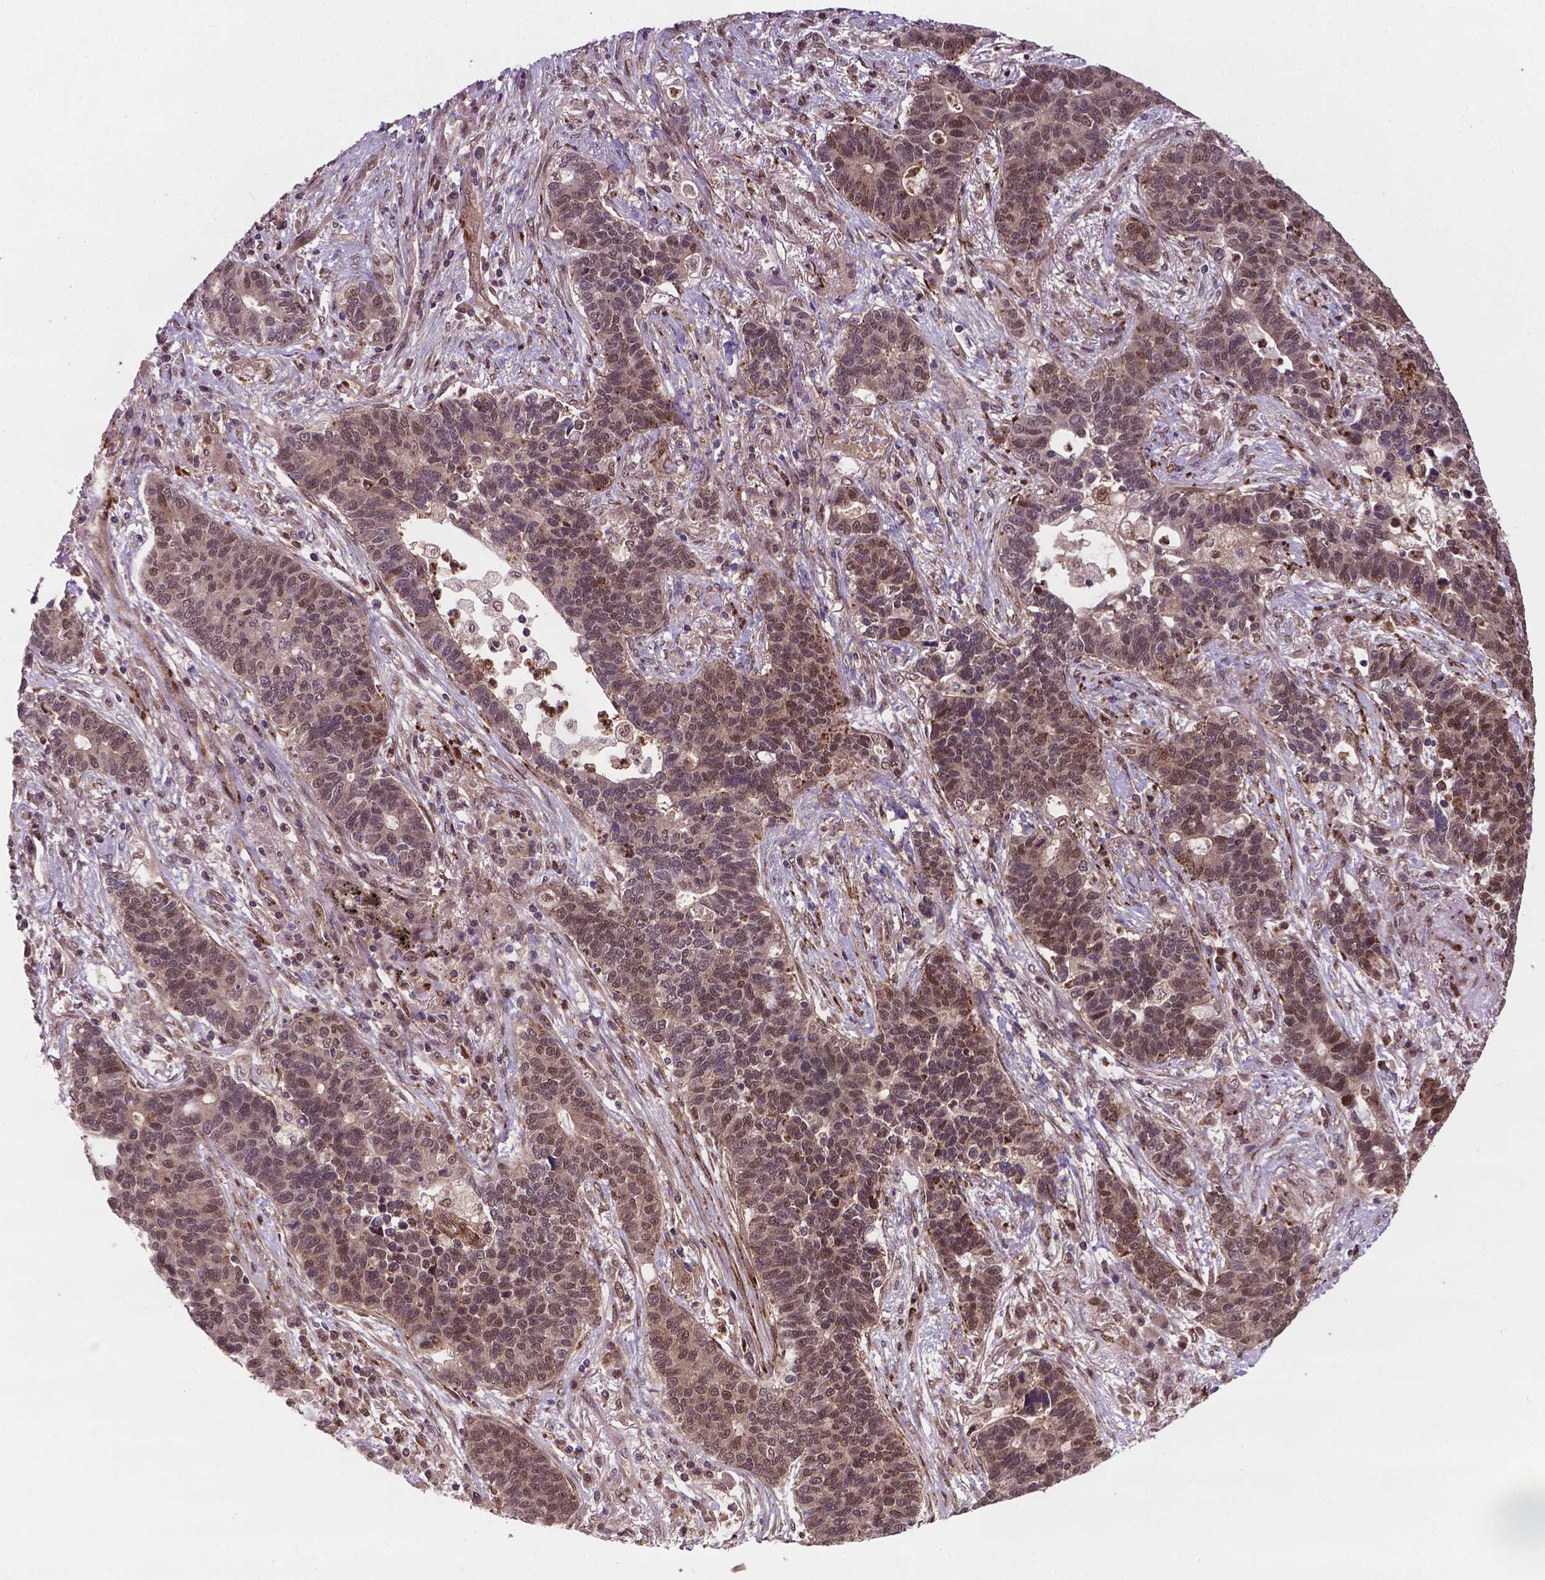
{"staining": {"intensity": "weak", "quantity": "25%-75%", "location": "nuclear"}, "tissue": "lung cancer", "cell_type": "Tumor cells", "image_type": "cancer", "snomed": [{"axis": "morphology", "description": "Adenocarcinoma, NOS"}, {"axis": "topography", "description": "Lung"}], "caption": "Adenocarcinoma (lung) stained with DAB immunohistochemistry exhibits low levels of weak nuclear staining in approximately 25%-75% of tumor cells. The protein of interest is stained brown, and the nuclei are stained in blue (DAB (3,3'-diaminobenzidine) IHC with brightfield microscopy, high magnification).", "gene": "PLIN3", "patient": {"sex": "female", "age": 57}}